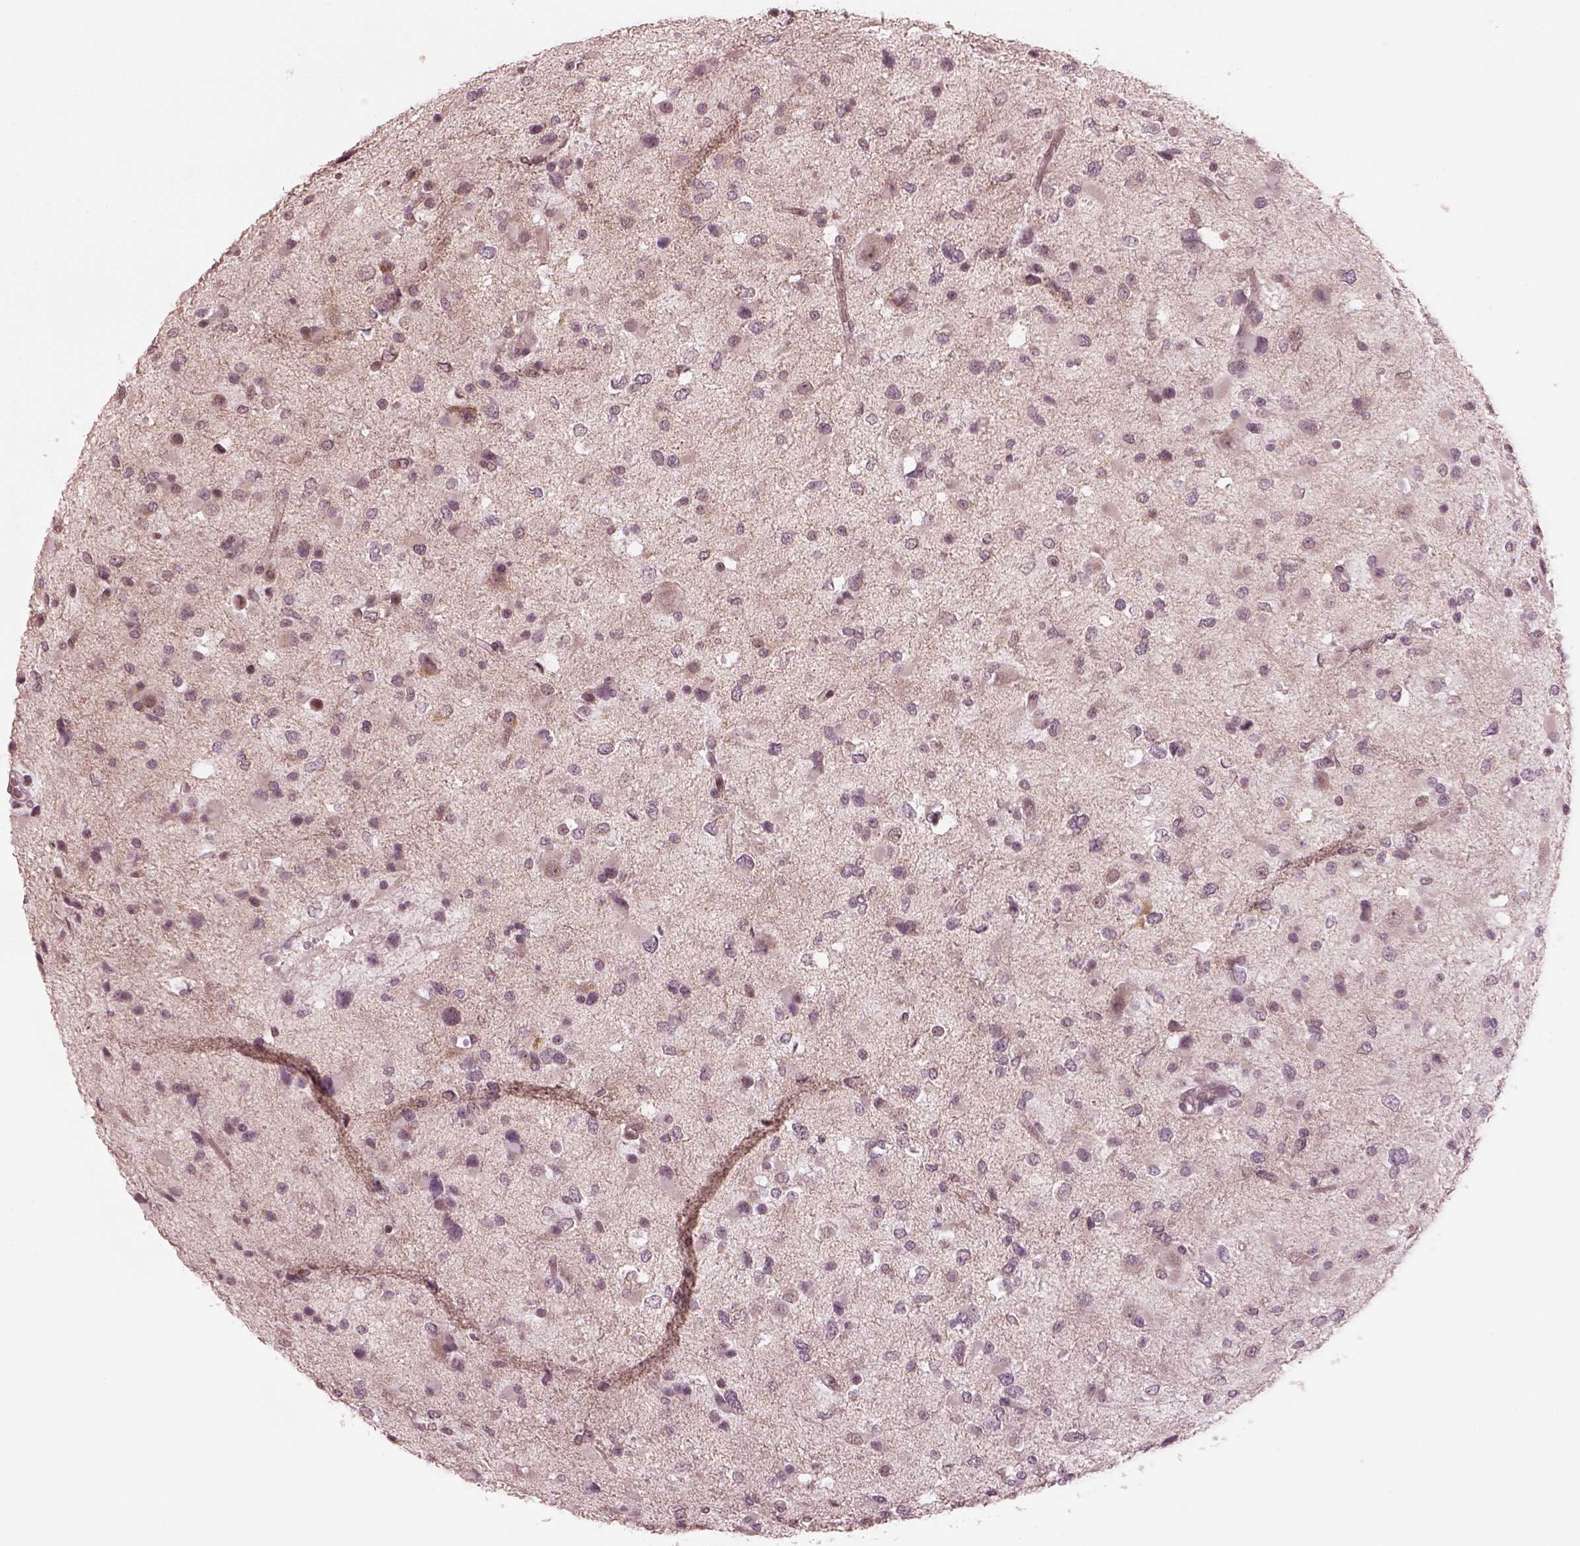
{"staining": {"intensity": "negative", "quantity": "none", "location": "none"}, "tissue": "glioma", "cell_type": "Tumor cells", "image_type": "cancer", "snomed": [{"axis": "morphology", "description": "Glioma, malignant, Low grade"}, {"axis": "topography", "description": "Brain"}], "caption": "Immunohistochemical staining of human glioma displays no significant positivity in tumor cells. Nuclei are stained in blue.", "gene": "IQCB1", "patient": {"sex": "female", "age": 32}}